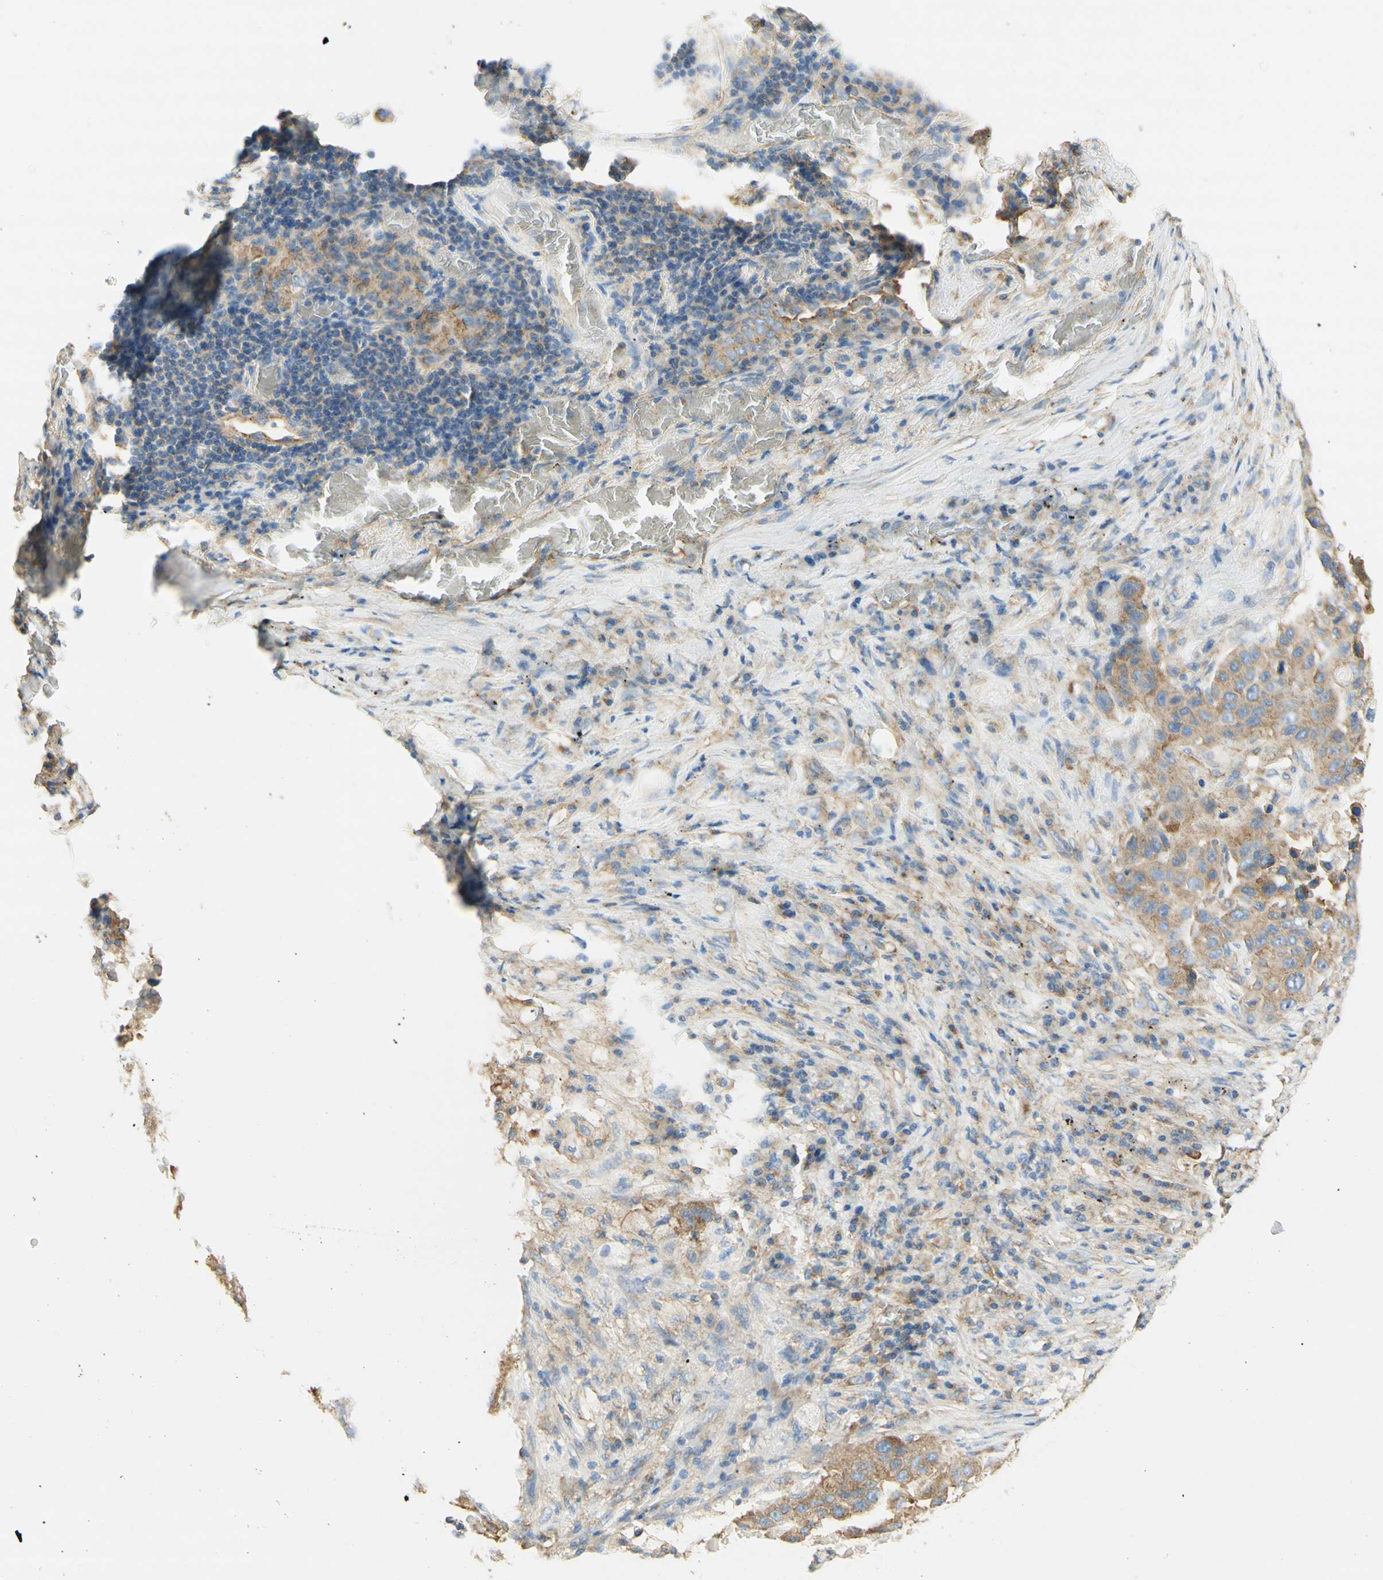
{"staining": {"intensity": "weak", "quantity": "25%-75%", "location": "cytoplasmic/membranous"}, "tissue": "lung cancer", "cell_type": "Tumor cells", "image_type": "cancer", "snomed": [{"axis": "morphology", "description": "Squamous cell carcinoma, NOS"}, {"axis": "topography", "description": "Lung"}], "caption": "Lung cancer stained for a protein displays weak cytoplasmic/membranous positivity in tumor cells.", "gene": "CLTC", "patient": {"sex": "male", "age": 57}}